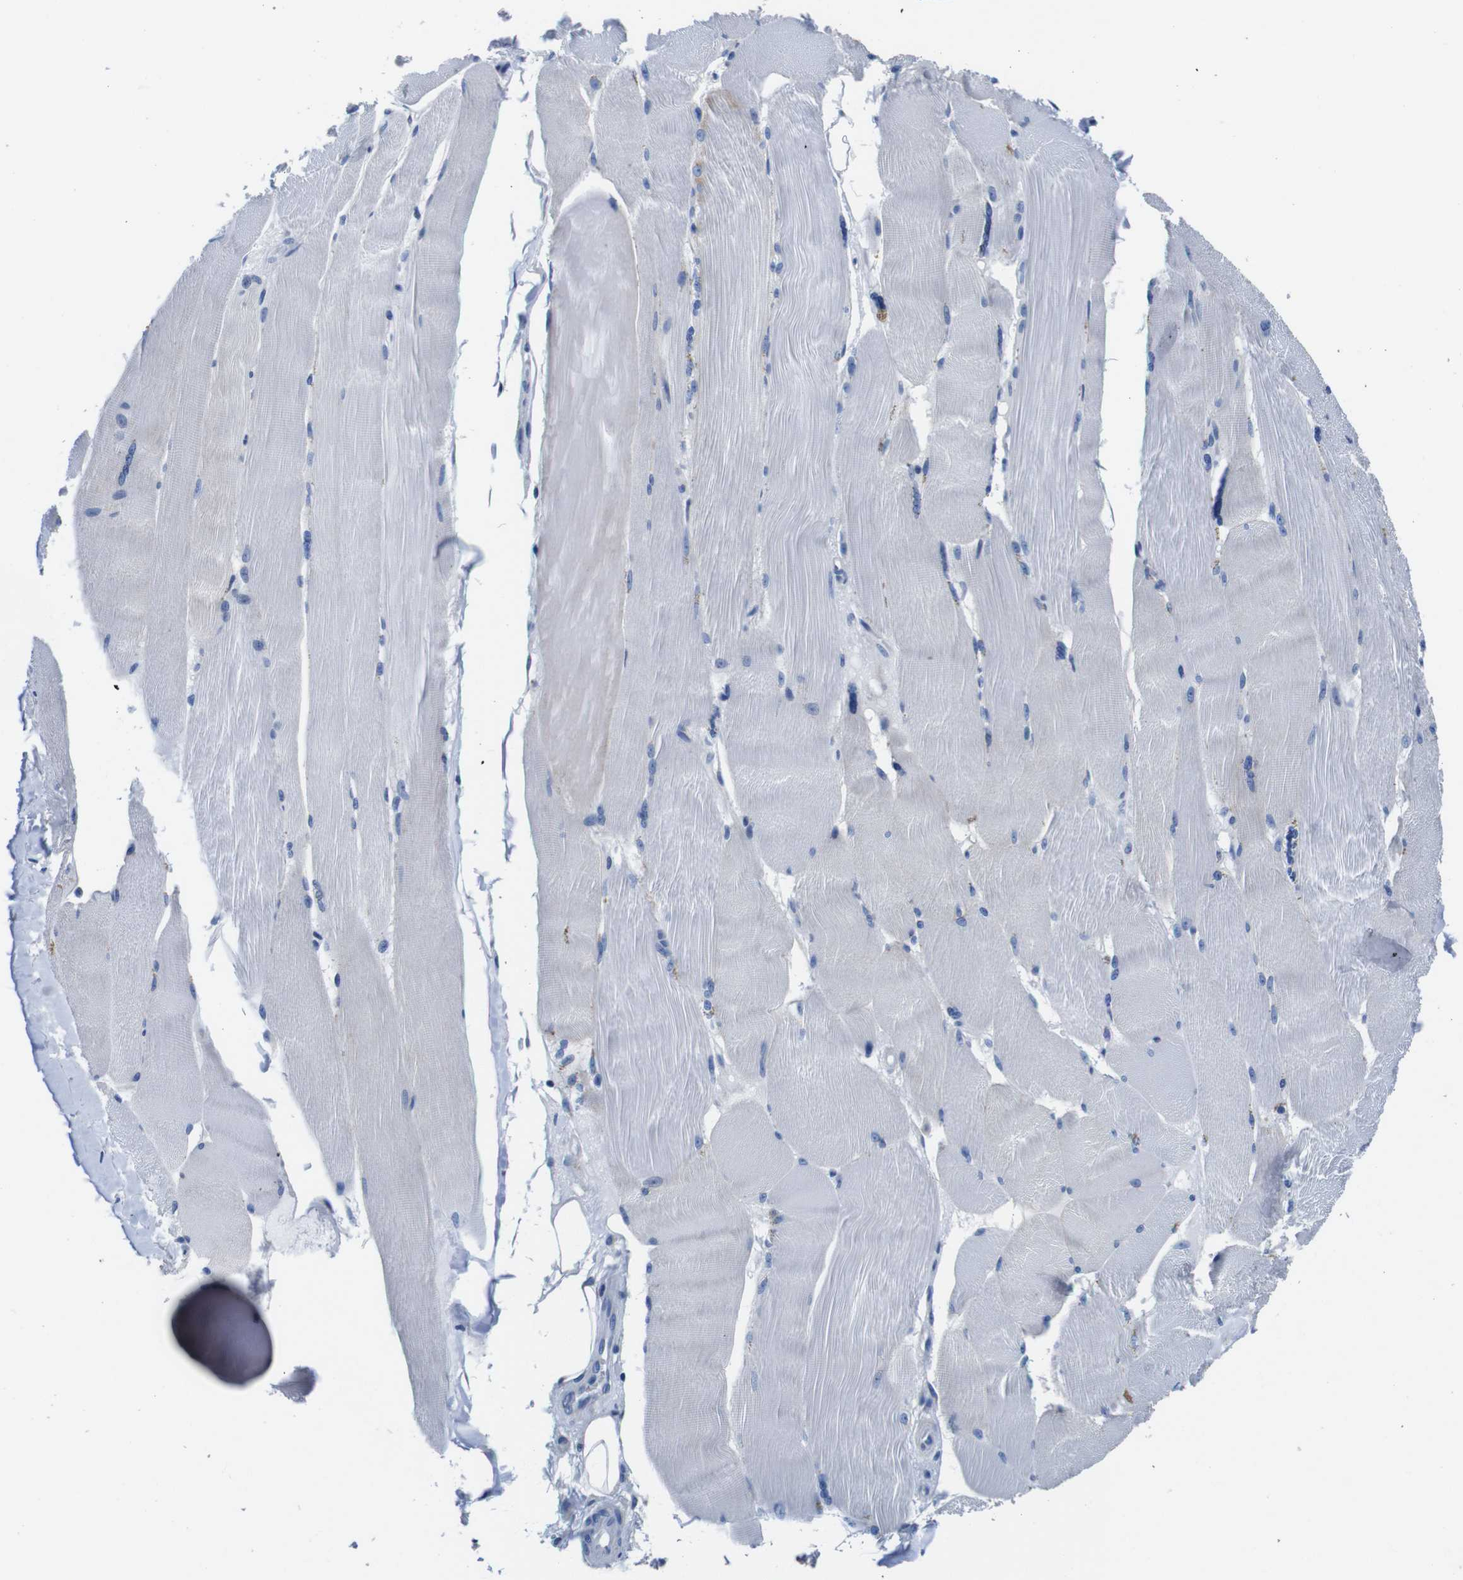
{"staining": {"intensity": "moderate", "quantity": "<25%", "location": "cytoplasmic/membranous"}, "tissue": "skeletal muscle", "cell_type": "Myocytes", "image_type": "normal", "snomed": [{"axis": "morphology", "description": "Normal tissue, NOS"}, {"axis": "topography", "description": "Skin"}, {"axis": "topography", "description": "Skeletal muscle"}], "caption": "IHC of normal human skeletal muscle reveals low levels of moderate cytoplasmic/membranous expression in approximately <25% of myocytes. The protein is stained brown, and the nuclei are stained in blue (DAB IHC with brightfield microscopy, high magnification).", "gene": "SNX19", "patient": {"sex": "male", "age": 83}}